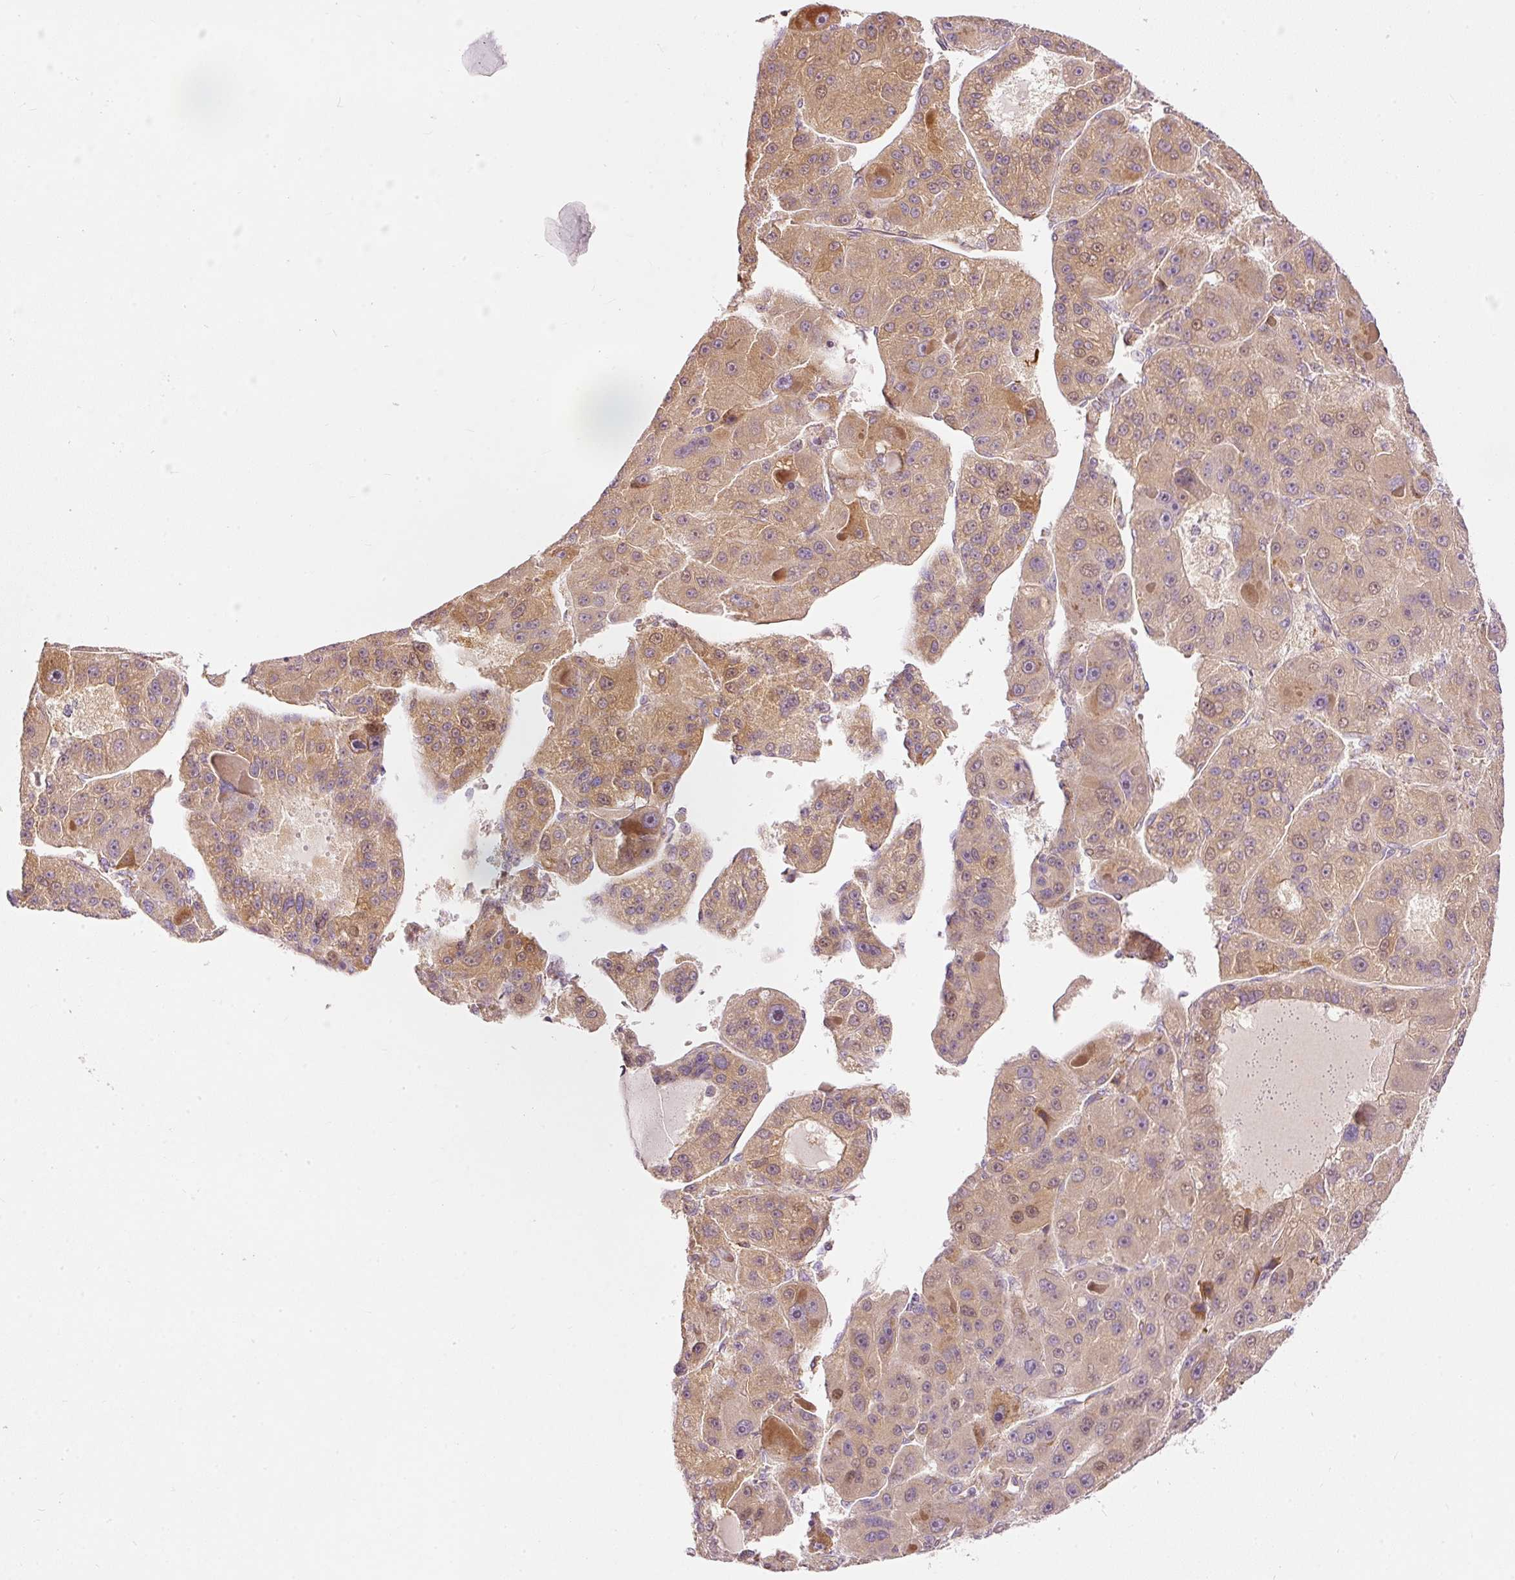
{"staining": {"intensity": "moderate", "quantity": ">75%", "location": "cytoplasmic/membranous"}, "tissue": "liver cancer", "cell_type": "Tumor cells", "image_type": "cancer", "snomed": [{"axis": "morphology", "description": "Carcinoma, Hepatocellular, NOS"}, {"axis": "topography", "description": "Liver"}], "caption": "Immunohistochemical staining of human liver cancer (hepatocellular carcinoma) shows medium levels of moderate cytoplasmic/membranous protein expression in approximately >75% of tumor cells.", "gene": "SNAPC5", "patient": {"sex": "male", "age": 76}}